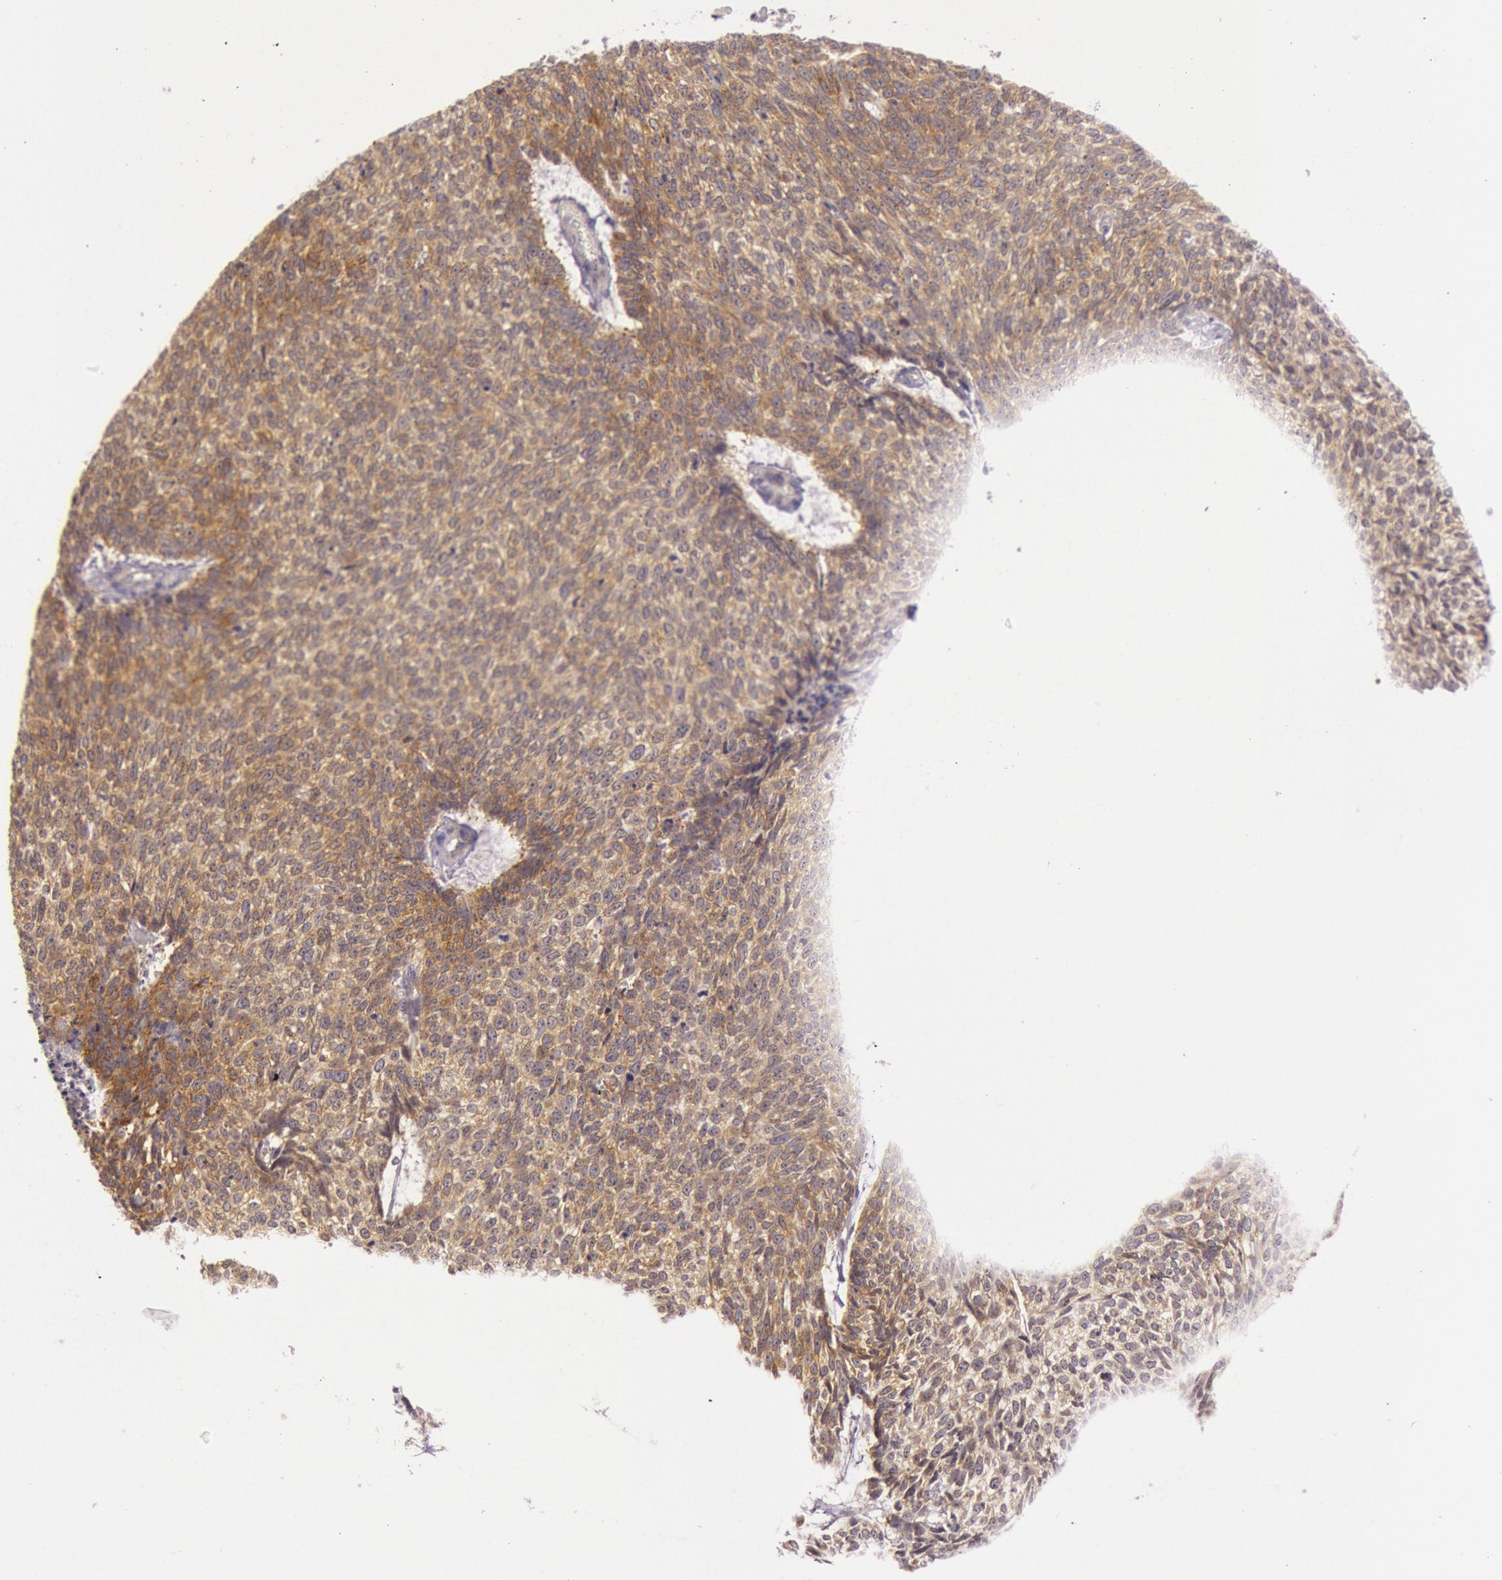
{"staining": {"intensity": "strong", "quantity": ">75%", "location": "cytoplasmic/membranous"}, "tissue": "skin cancer", "cell_type": "Tumor cells", "image_type": "cancer", "snomed": [{"axis": "morphology", "description": "Basal cell carcinoma"}, {"axis": "topography", "description": "Skin"}], "caption": "Tumor cells show high levels of strong cytoplasmic/membranous positivity in approximately >75% of cells in human skin cancer.", "gene": "CDK16", "patient": {"sex": "female", "age": 89}}